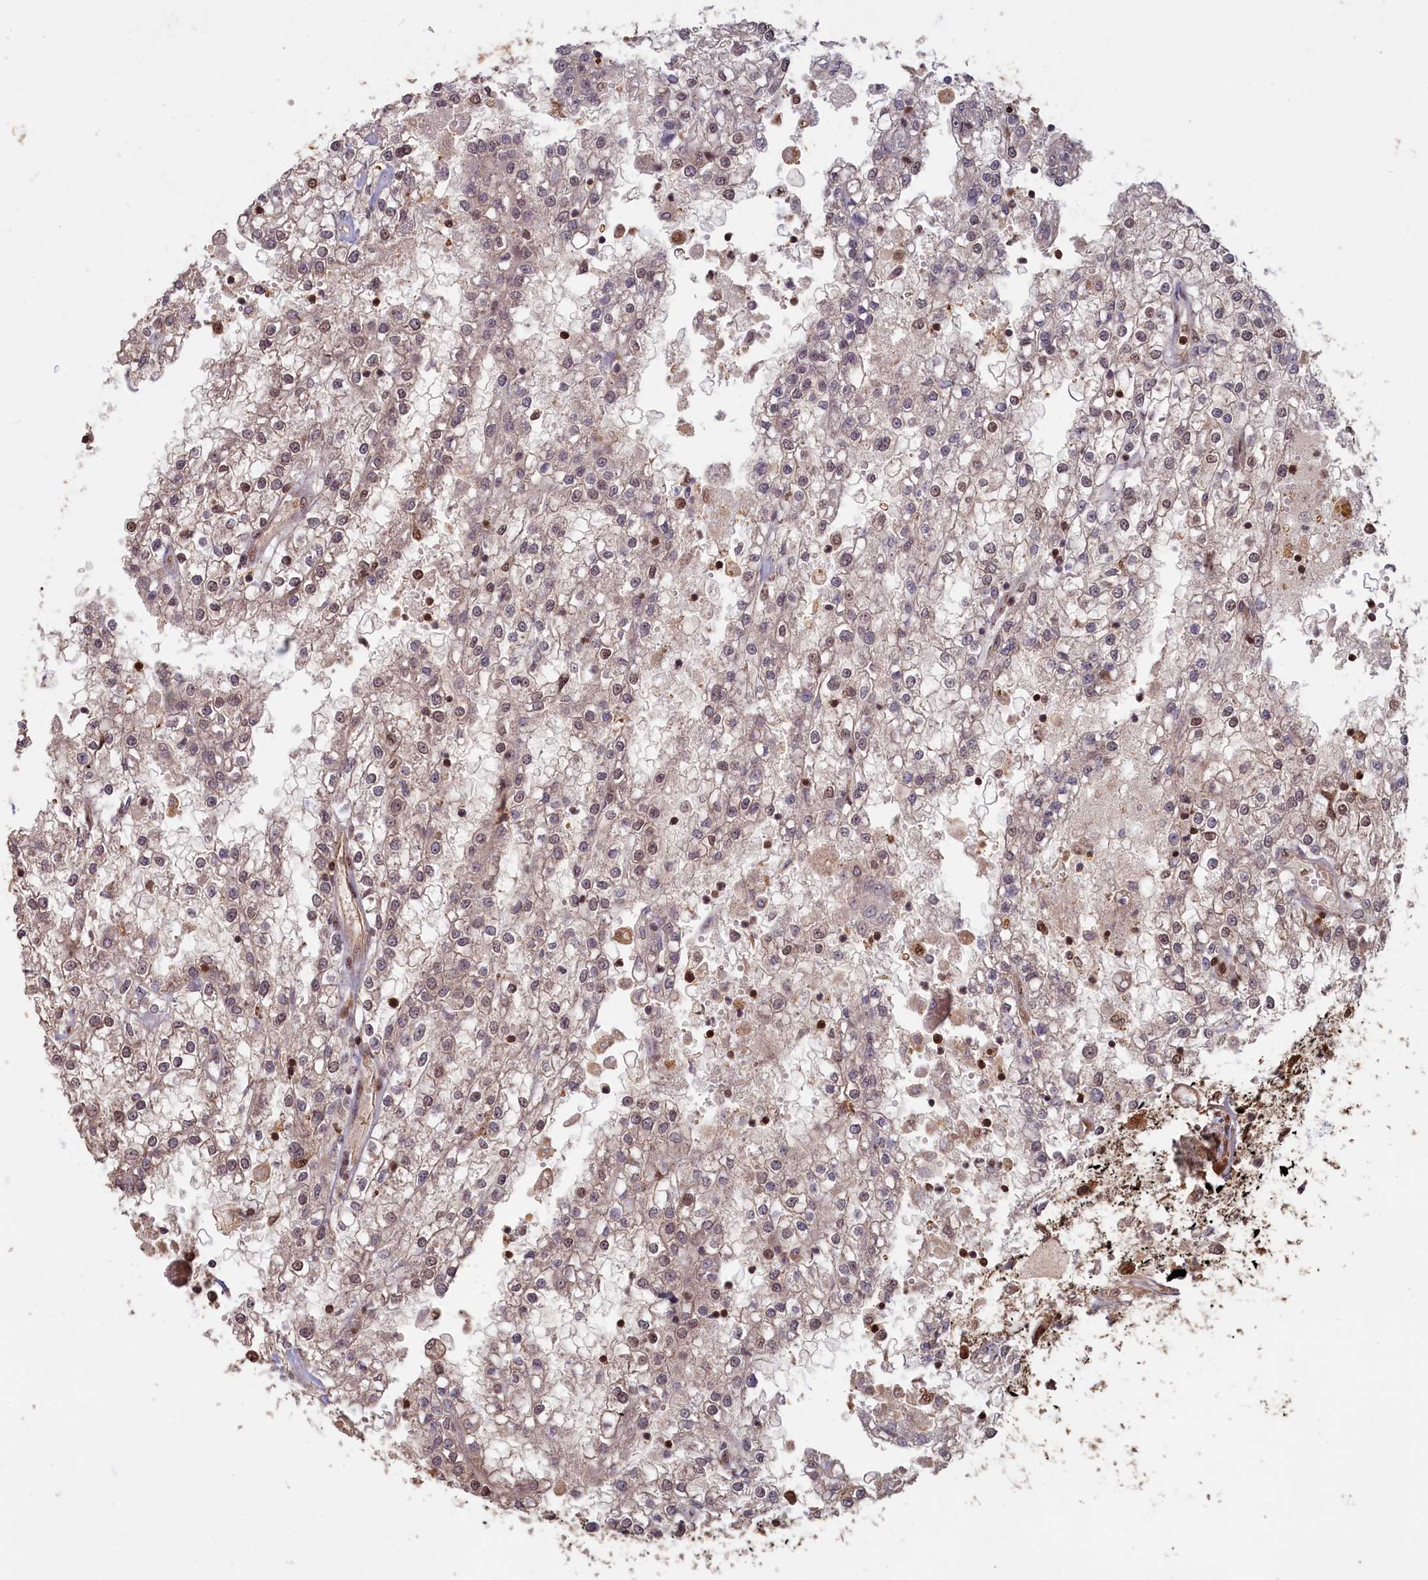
{"staining": {"intensity": "moderate", "quantity": "<25%", "location": "nuclear"}, "tissue": "renal cancer", "cell_type": "Tumor cells", "image_type": "cancer", "snomed": [{"axis": "morphology", "description": "Adenocarcinoma, NOS"}, {"axis": "topography", "description": "Kidney"}], "caption": "Brown immunohistochemical staining in renal cancer displays moderate nuclear staining in about <25% of tumor cells.", "gene": "HIF3A", "patient": {"sex": "female", "age": 52}}